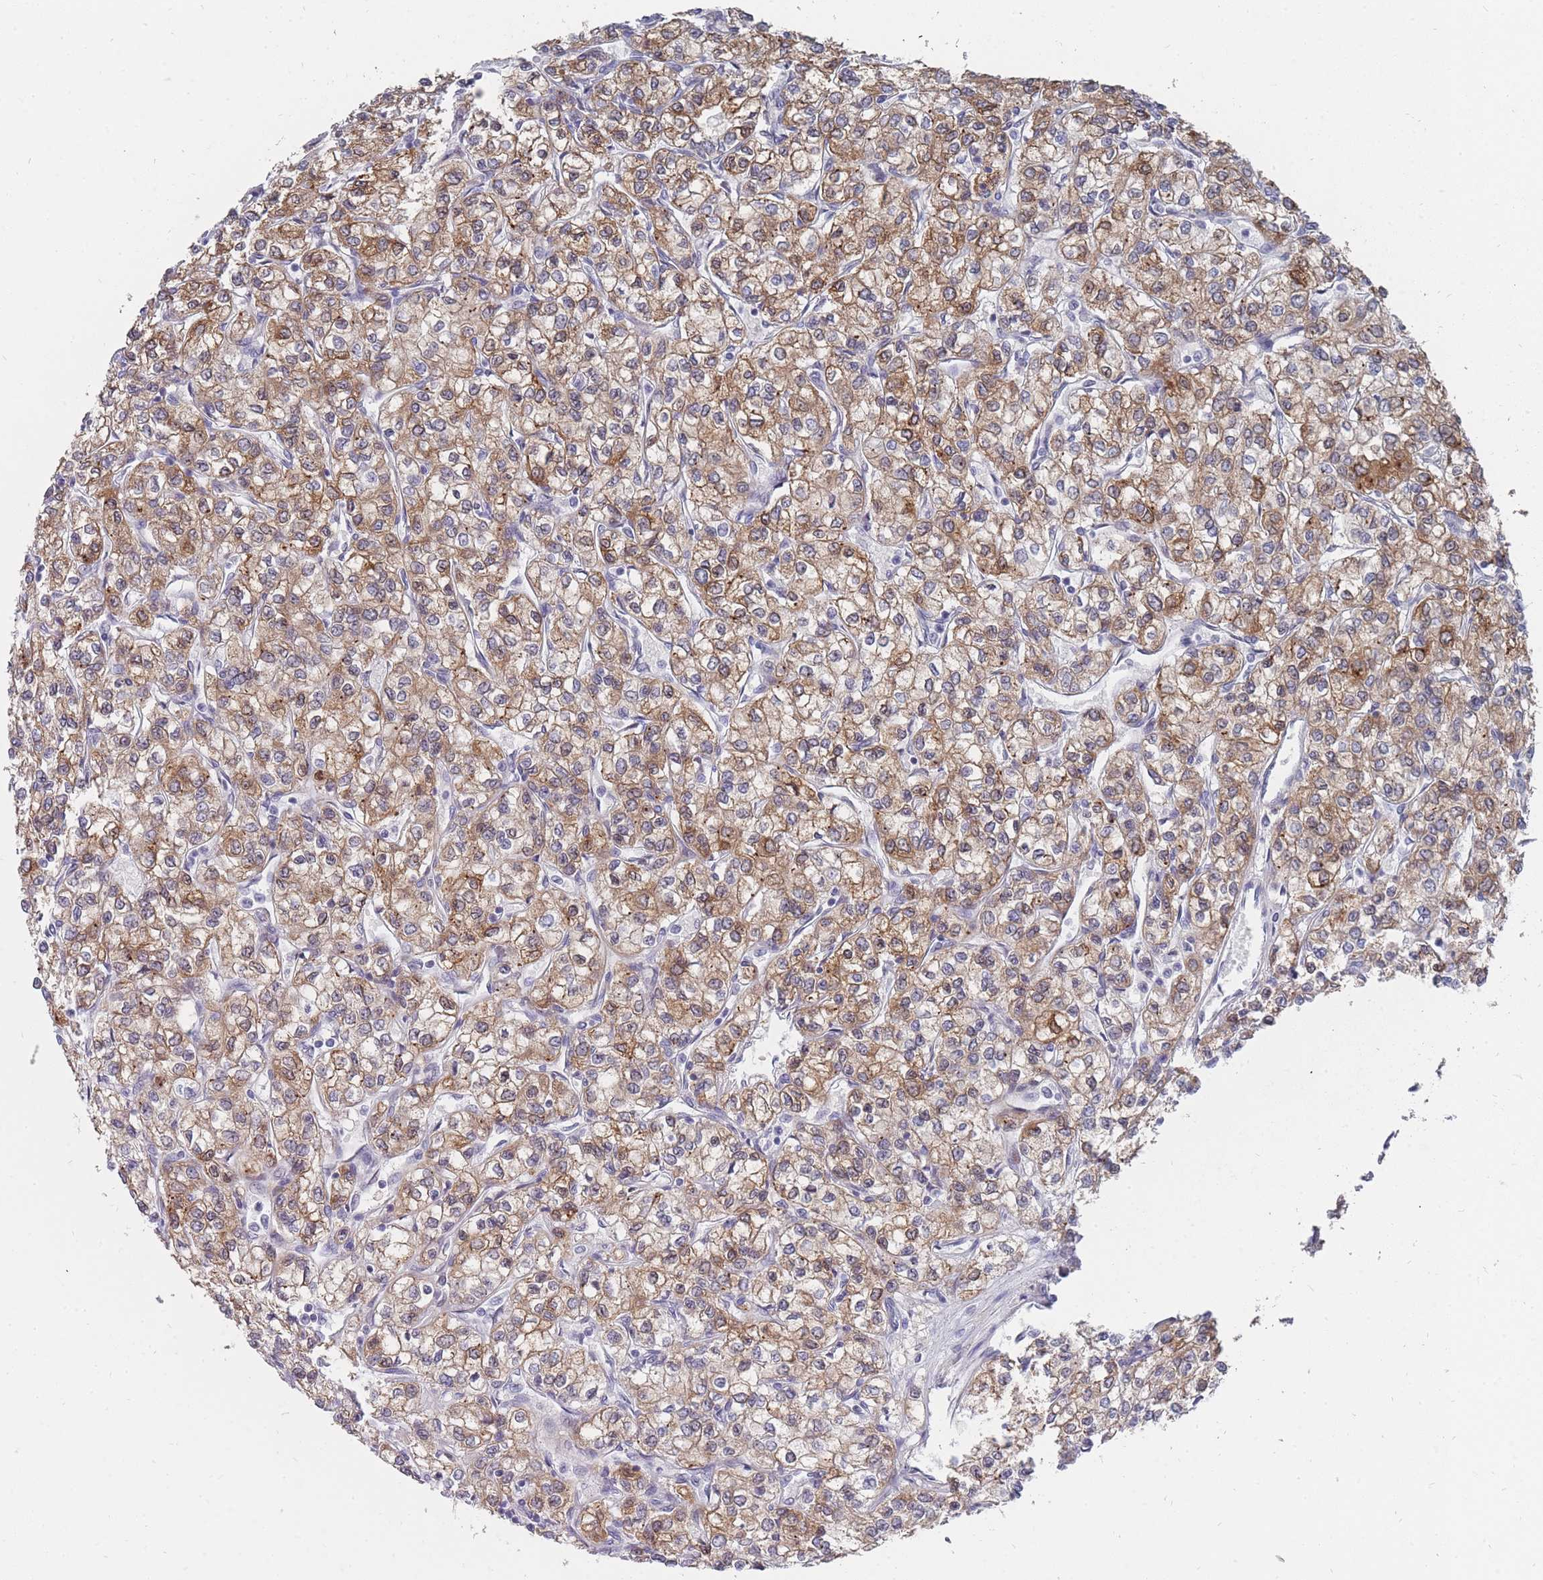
{"staining": {"intensity": "moderate", "quantity": ">75%", "location": "cytoplasmic/membranous"}, "tissue": "renal cancer", "cell_type": "Tumor cells", "image_type": "cancer", "snomed": [{"axis": "morphology", "description": "Adenocarcinoma, NOS"}, {"axis": "topography", "description": "Kidney"}], "caption": "An image showing moderate cytoplasmic/membranous expression in approximately >75% of tumor cells in adenocarcinoma (renal), as visualized by brown immunohistochemical staining.", "gene": "GINS1", "patient": {"sex": "male", "age": 80}}